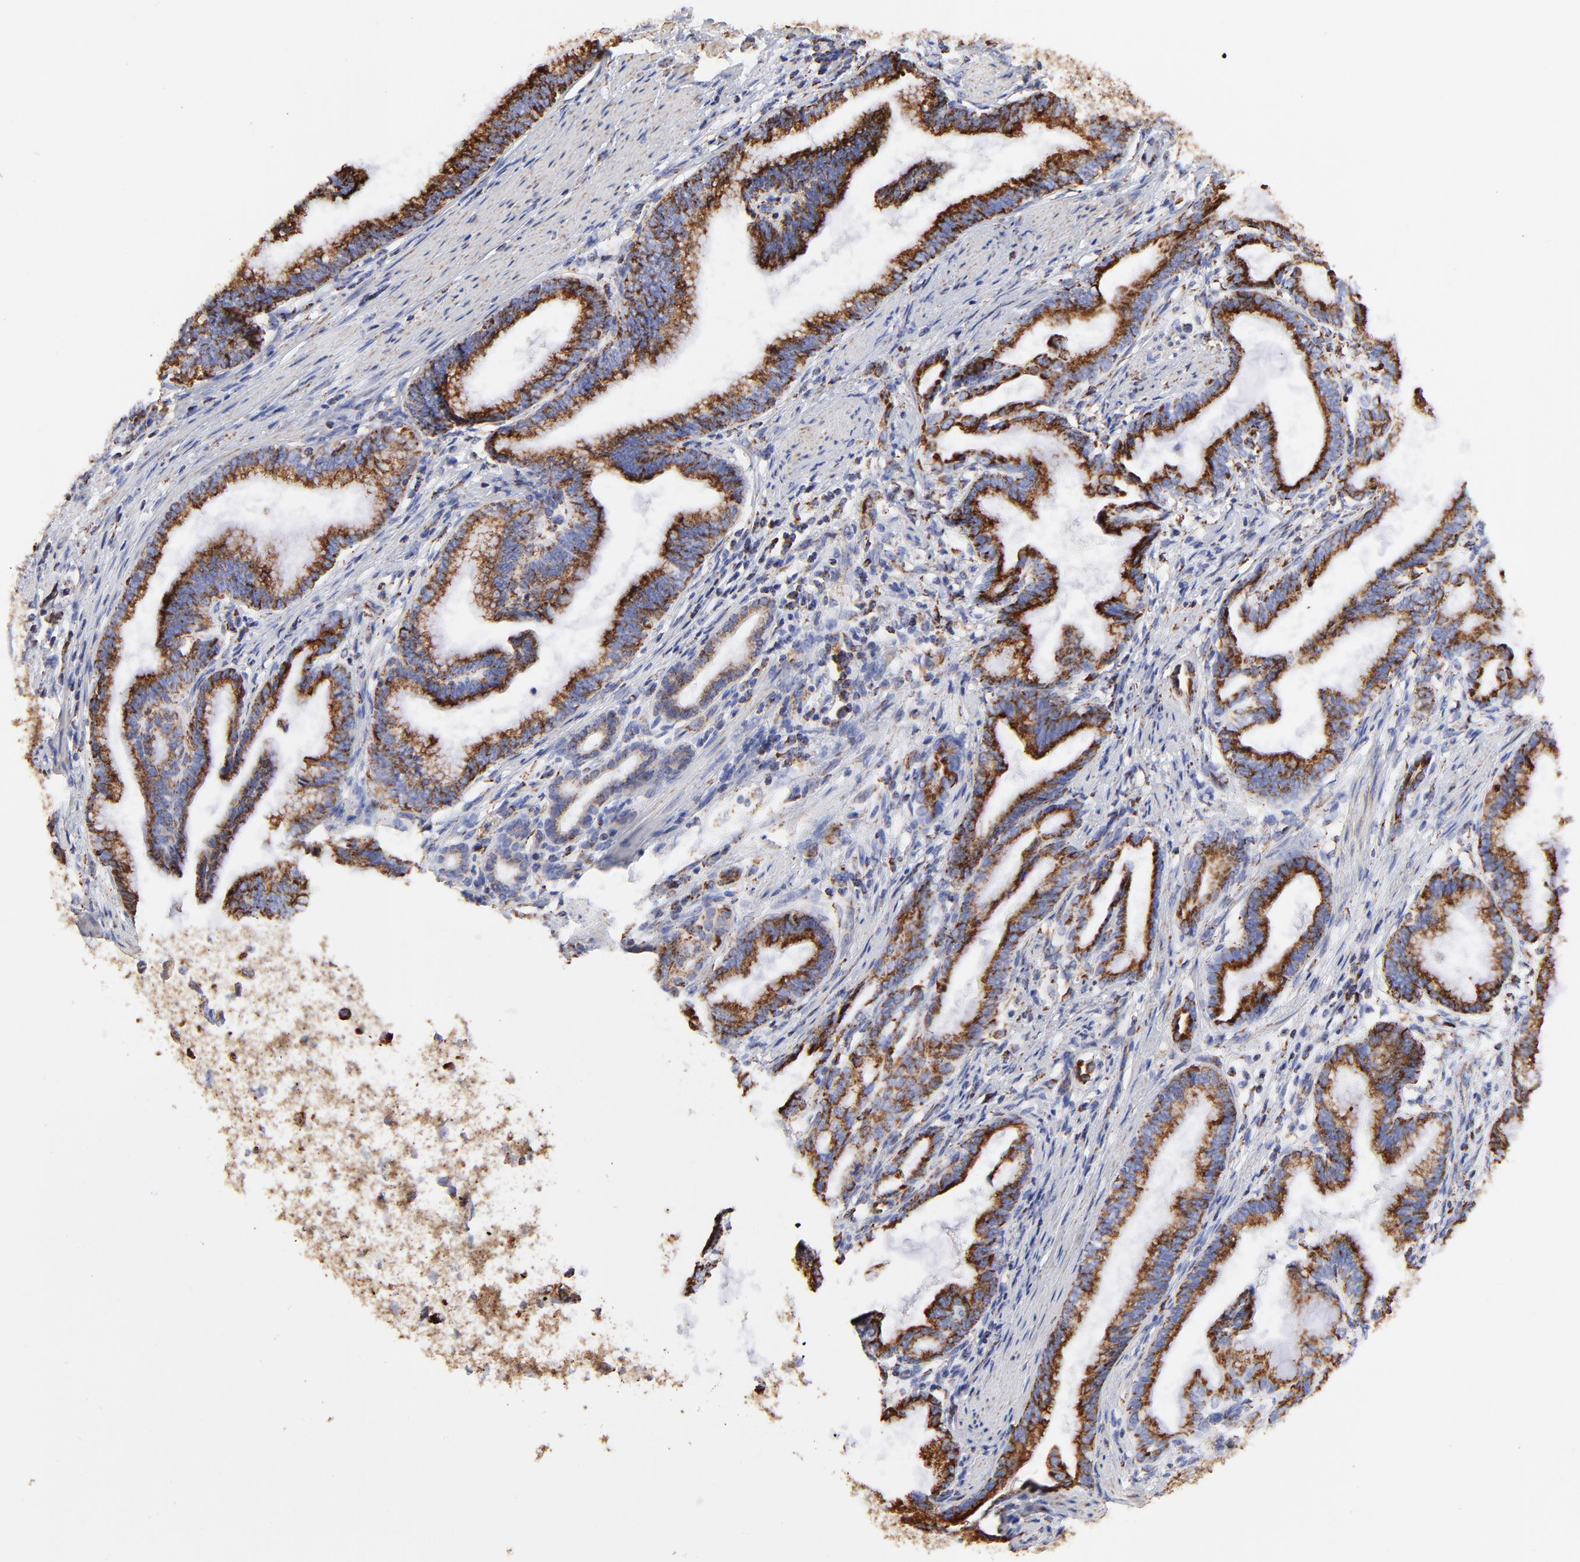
{"staining": {"intensity": "strong", "quantity": ">75%", "location": "cytoplasmic/membranous"}, "tissue": "pancreatic cancer", "cell_type": "Tumor cells", "image_type": "cancer", "snomed": [{"axis": "morphology", "description": "Adenocarcinoma, NOS"}, {"axis": "topography", "description": "Pancreas"}], "caption": "Immunohistochemistry (IHC) micrograph of human pancreatic adenocarcinoma stained for a protein (brown), which reveals high levels of strong cytoplasmic/membranous staining in approximately >75% of tumor cells.", "gene": "COX4I1", "patient": {"sex": "female", "age": 64}}